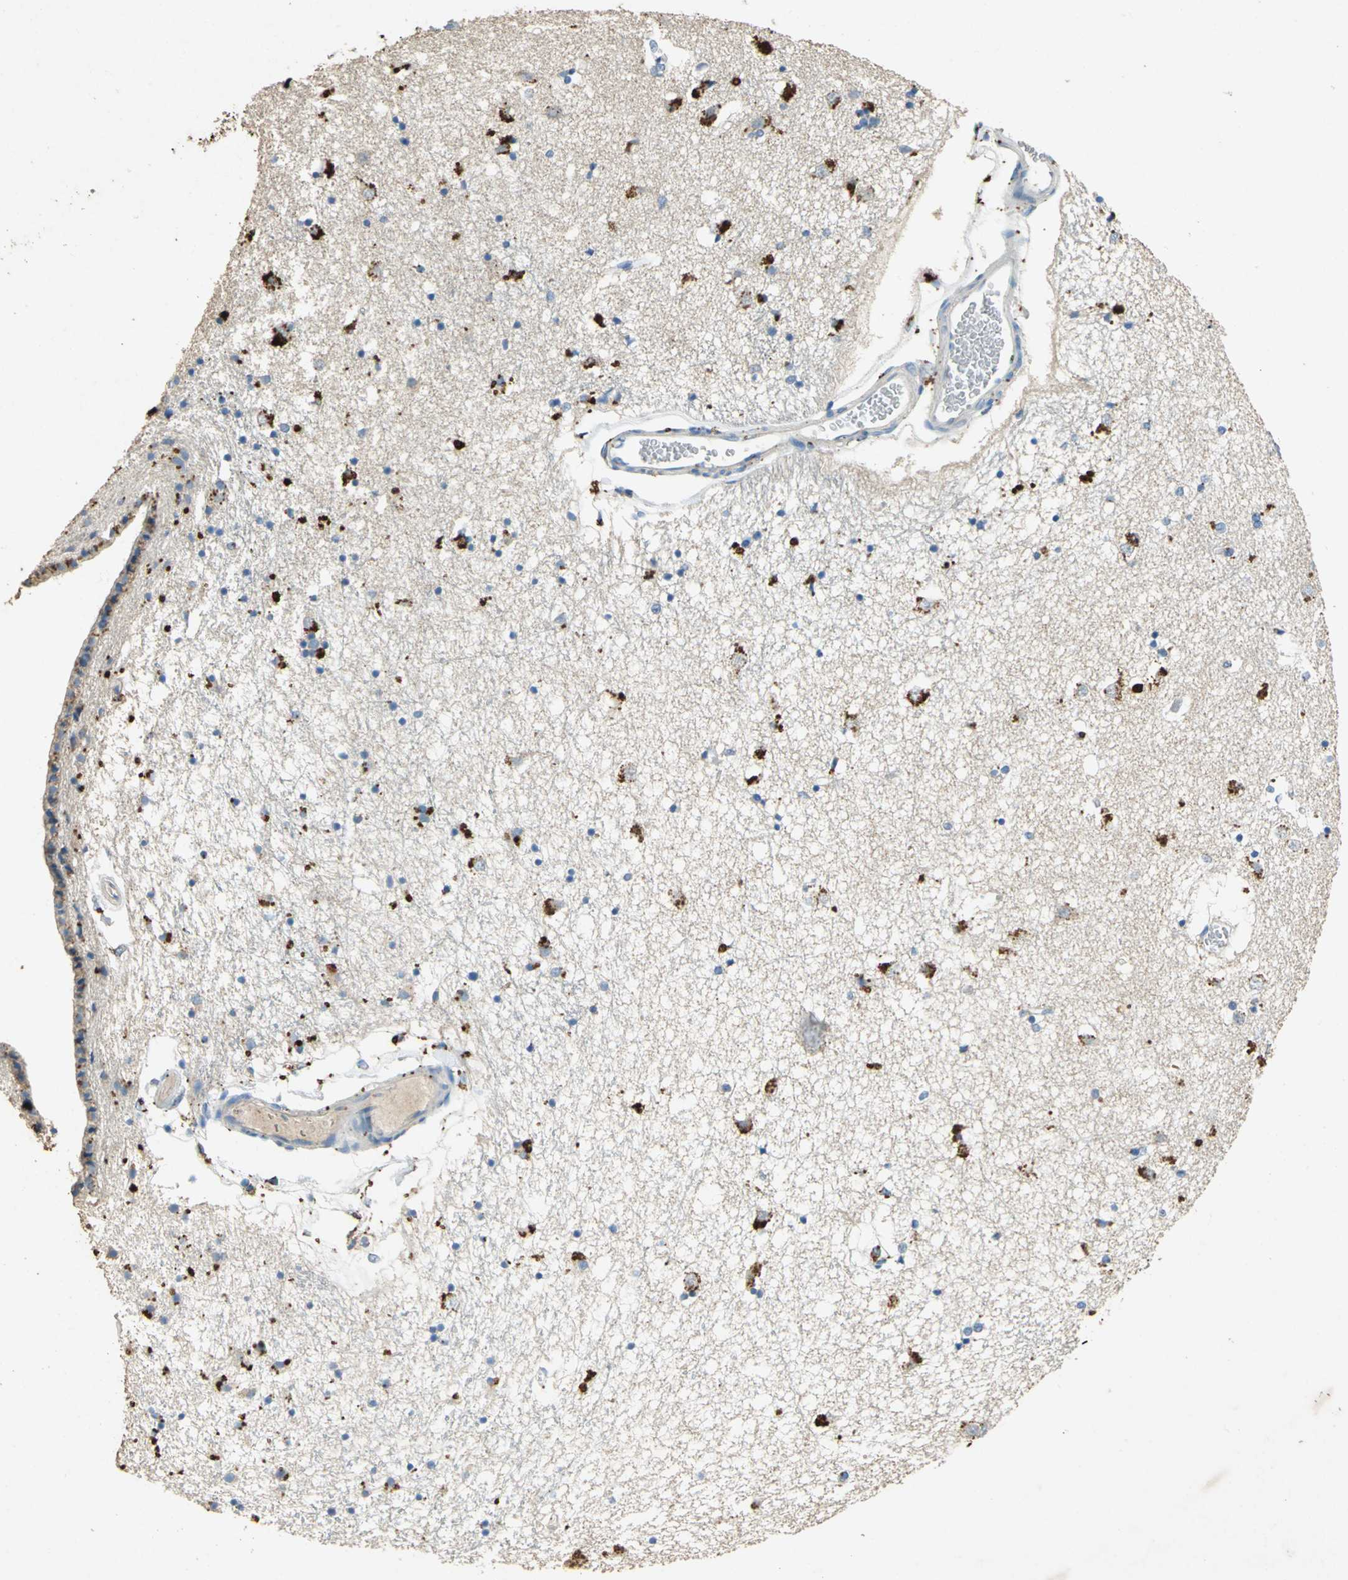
{"staining": {"intensity": "moderate", "quantity": "25%-75%", "location": "cytoplasmic/membranous"}, "tissue": "caudate", "cell_type": "Glial cells", "image_type": "normal", "snomed": [{"axis": "morphology", "description": "Normal tissue, NOS"}, {"axis": "topography", "description": "Lateral ventricle wall"}], "caption": "Caudate stained with a brown dye exhibits moderate cytoplasmic/membranous positive staining in approximately 25%-75% of glial cells.", "gene": "ADAMTS5", "patient": {"sex": "female", "age": 54}}